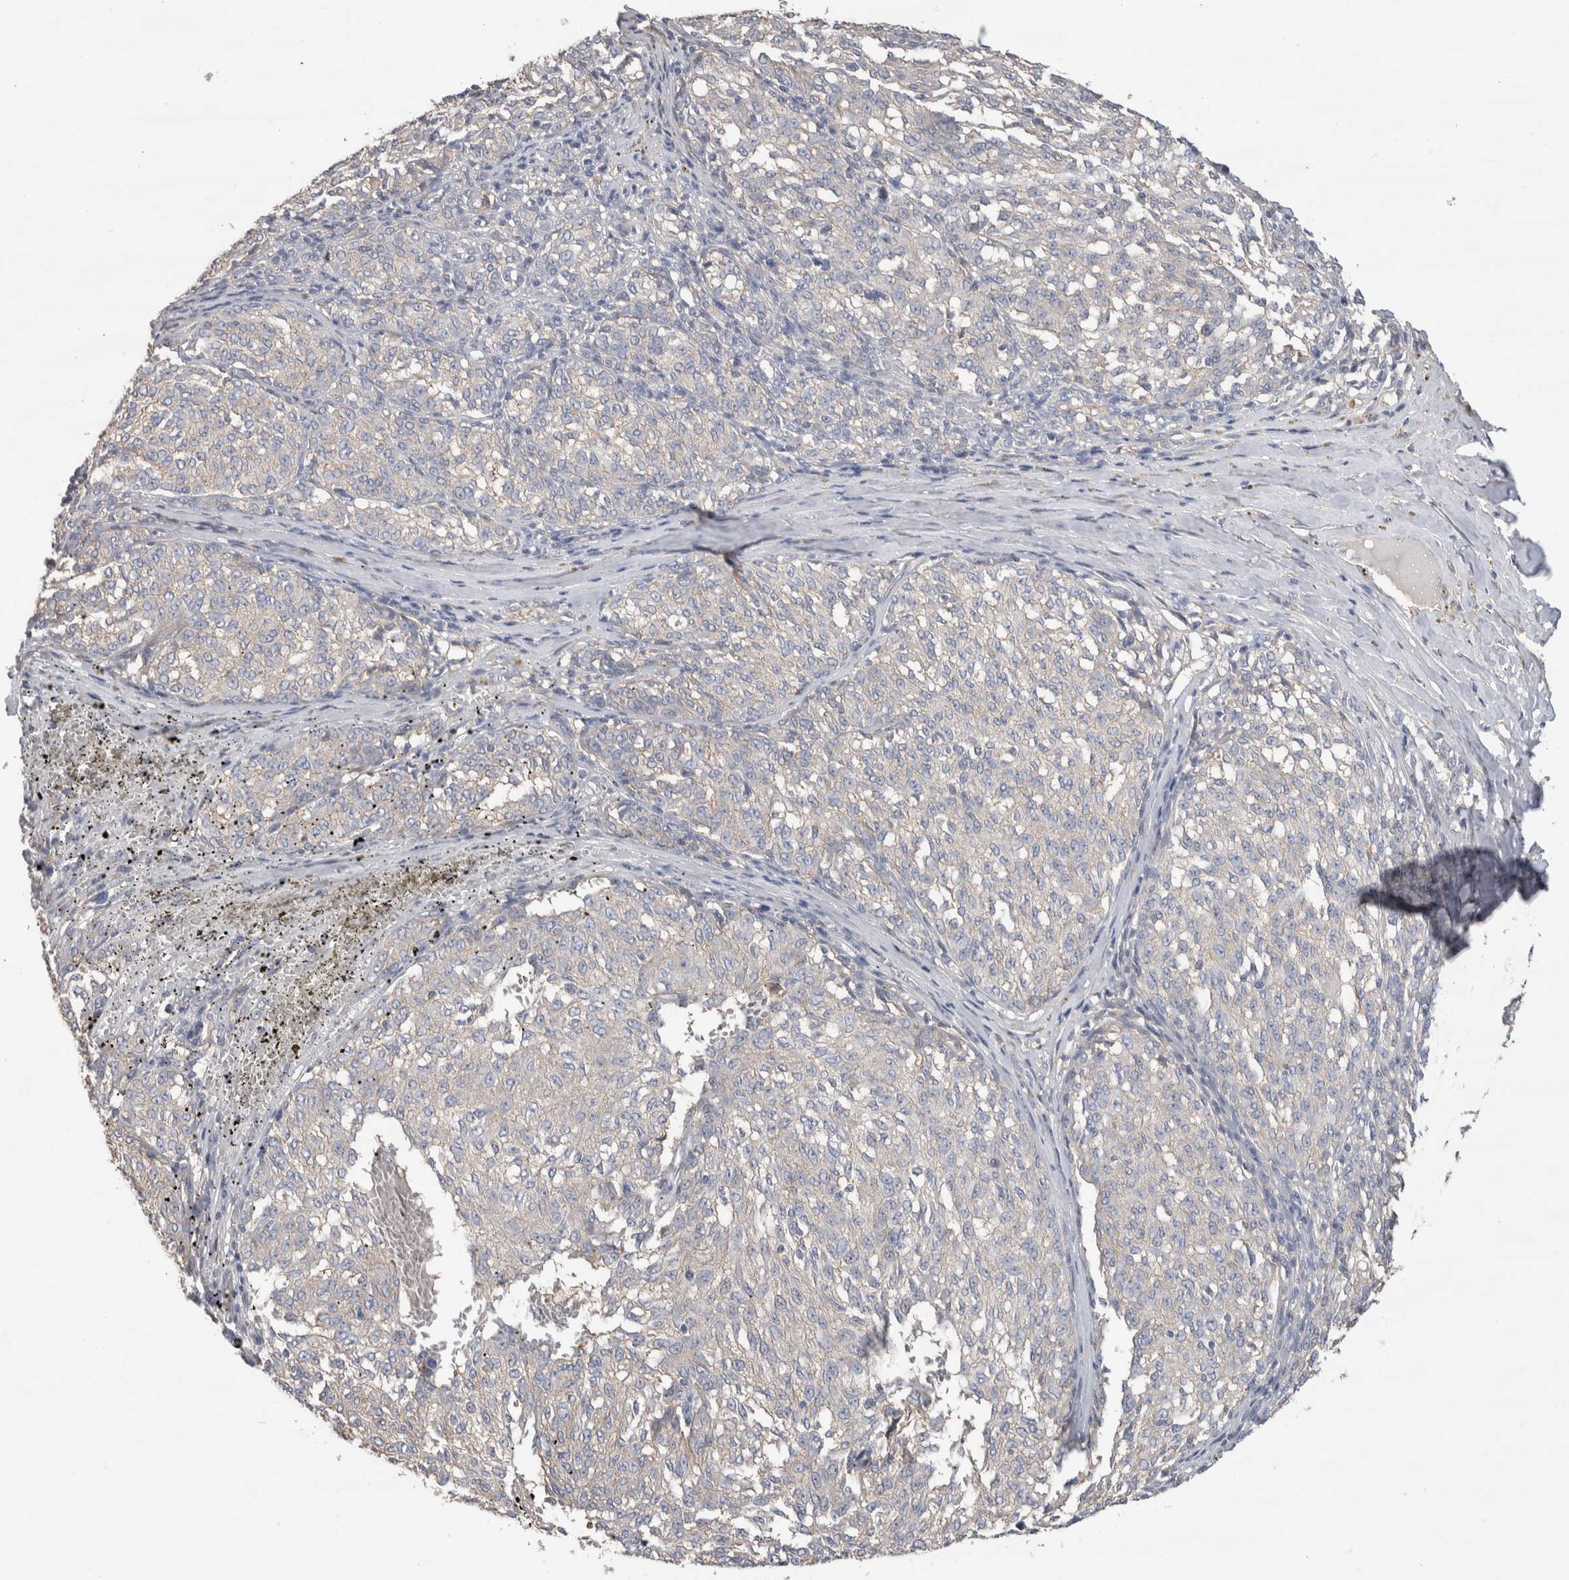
{"staining": {"intensity": "negative", "quantity": "none", "location": "none"}, "tissue": "melanoma", "cell_type": "Tumor cells", "image_type": "cancer", "snomed": [{"axis": "morphology", "description": "Malignant melanoma, NOS"}, {"axis": "topography", "description": "Skin"}], "caption": "IHC micrograph of neoplastic tissue: human melanoma stained with DAB shows no significant protein staining in tumor cells.", "gene": "GCNA", "patient": {"sex": "female", "age": 72}}